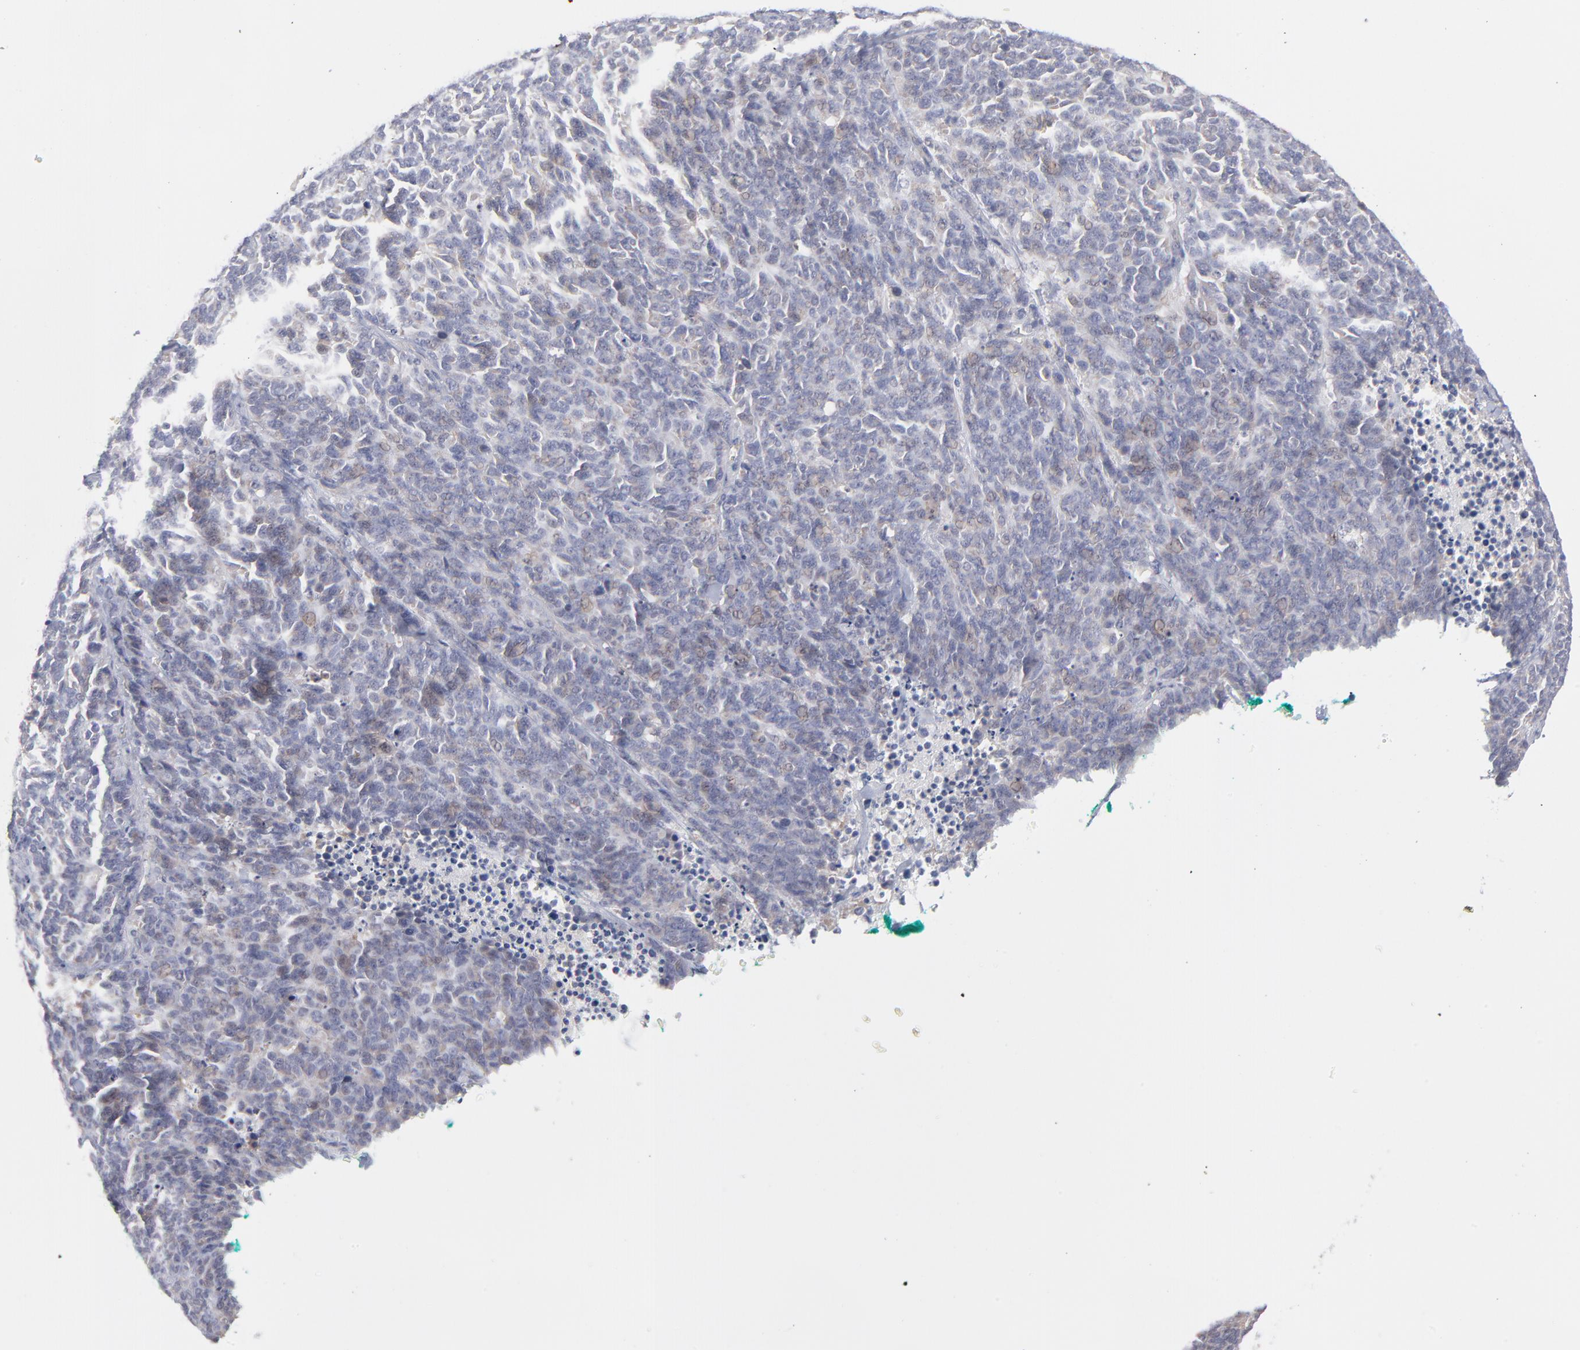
{"staining": {"intensity": "negative", "quantity": "none", "location": "none"}, "tissue": "lung cancer", "cell_type": "Tumor cells", "image_type": "cancer", "snomed": [{"axis": "morphology", "description": "Neoplasm, malignant, NOS"}, {"axis": "topography", "description": "Lung"}], "caption": "Tumor cells are negative for brown protein staining in lung neoplasm (malignant).", "gene": "RPS24", "patient": {"sex": "female", "age": 58}}